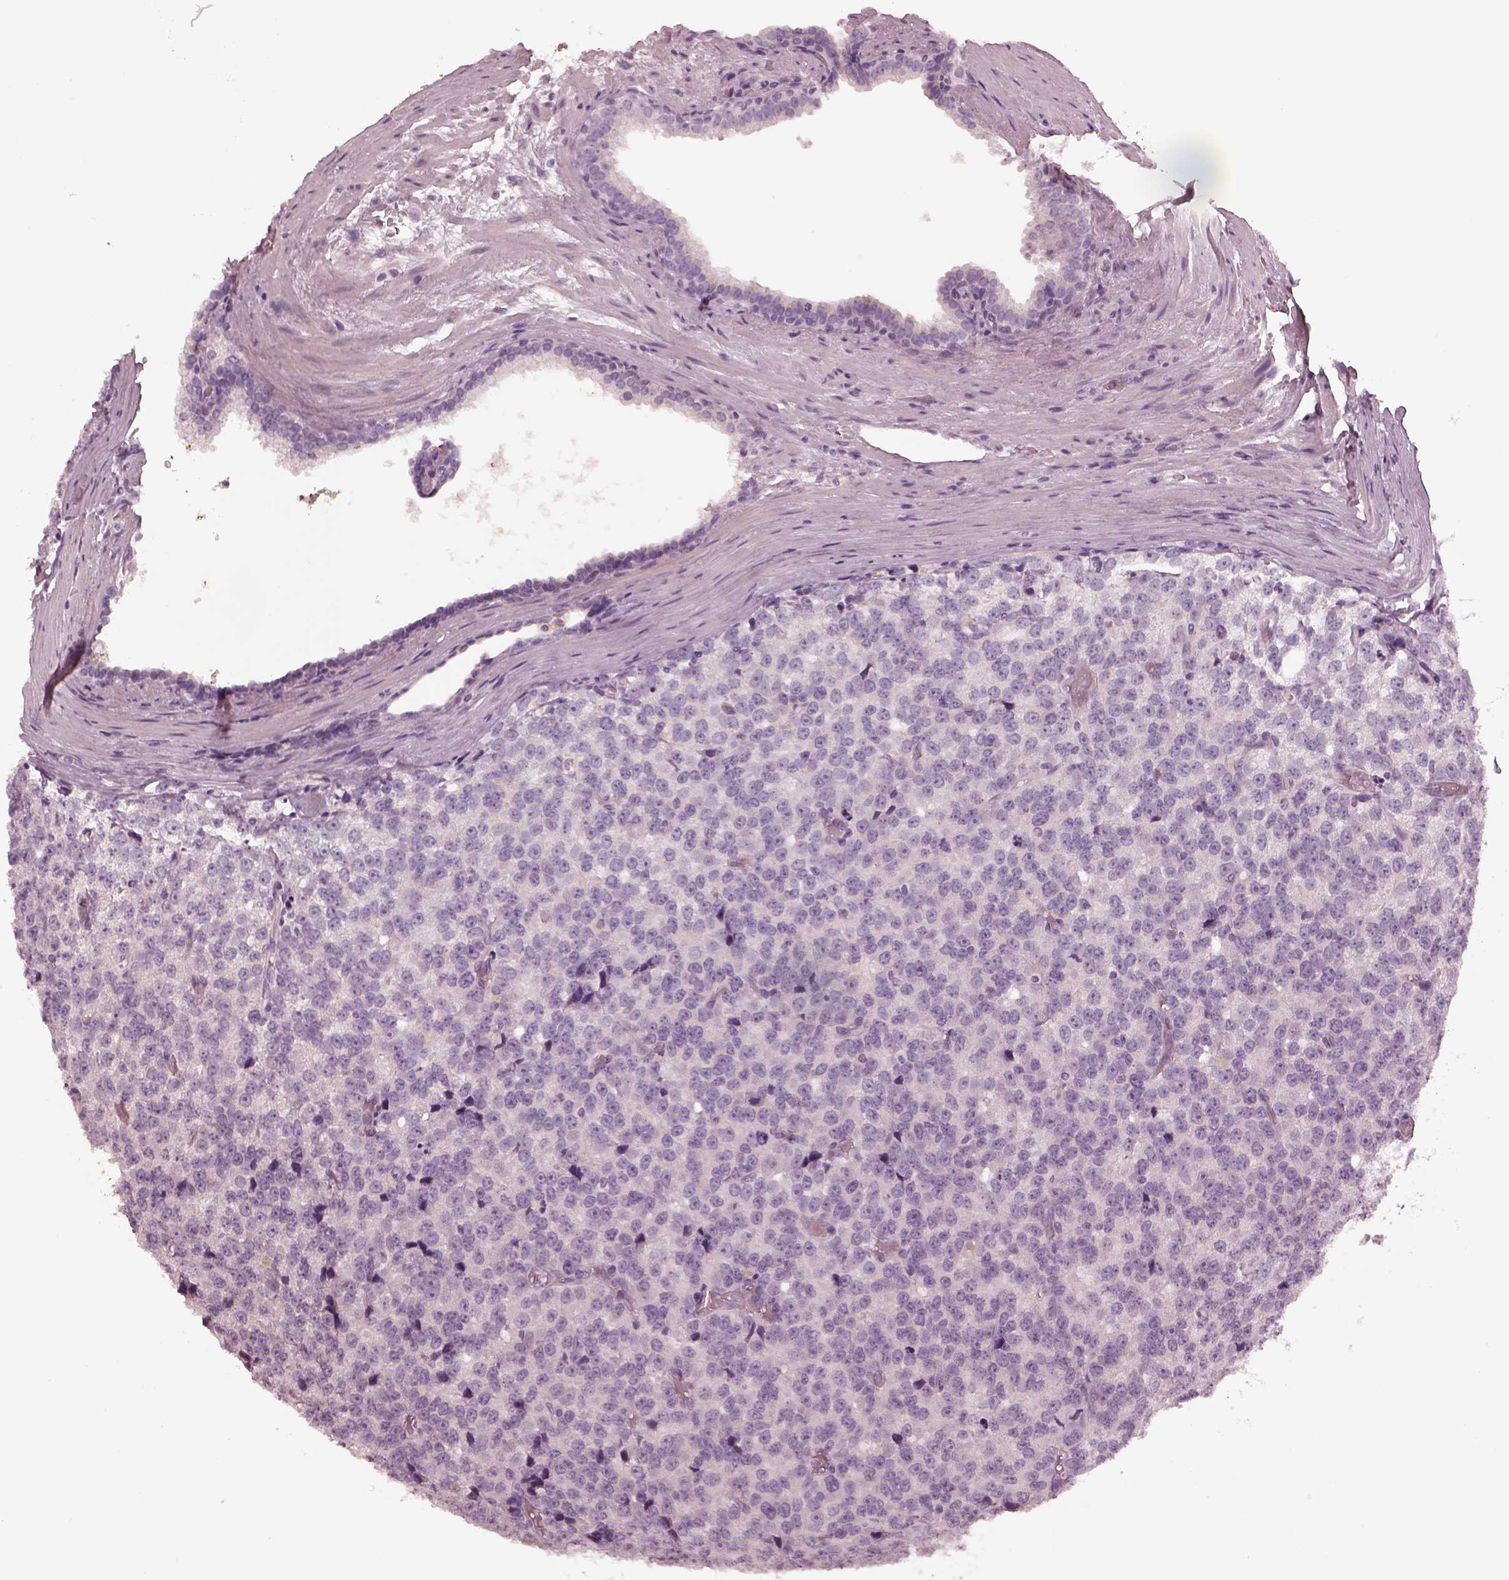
{"staining": {"intensity": "negative", "quantity": "none", "location": "none"}, "tissue": "prostate cancer", "cell_type": "Tumor cells", "image_type": "cancer", "snomed": [{"axis": "morphology", "description": "Adenocarcinoma, High grade"}, {"axis": "topography", "description": "Prostate and seminal vesicle, NOS"}], "caption": "The micrograph displays no staining of tumor cells in adenocarcinoma (high-grade) (prostate). (DAB (3,3'-diaminobenzidine) IHC with hematoxylin counter stain).", "gene": "MIA", "patient": {"sex": "male", "age": 62}}